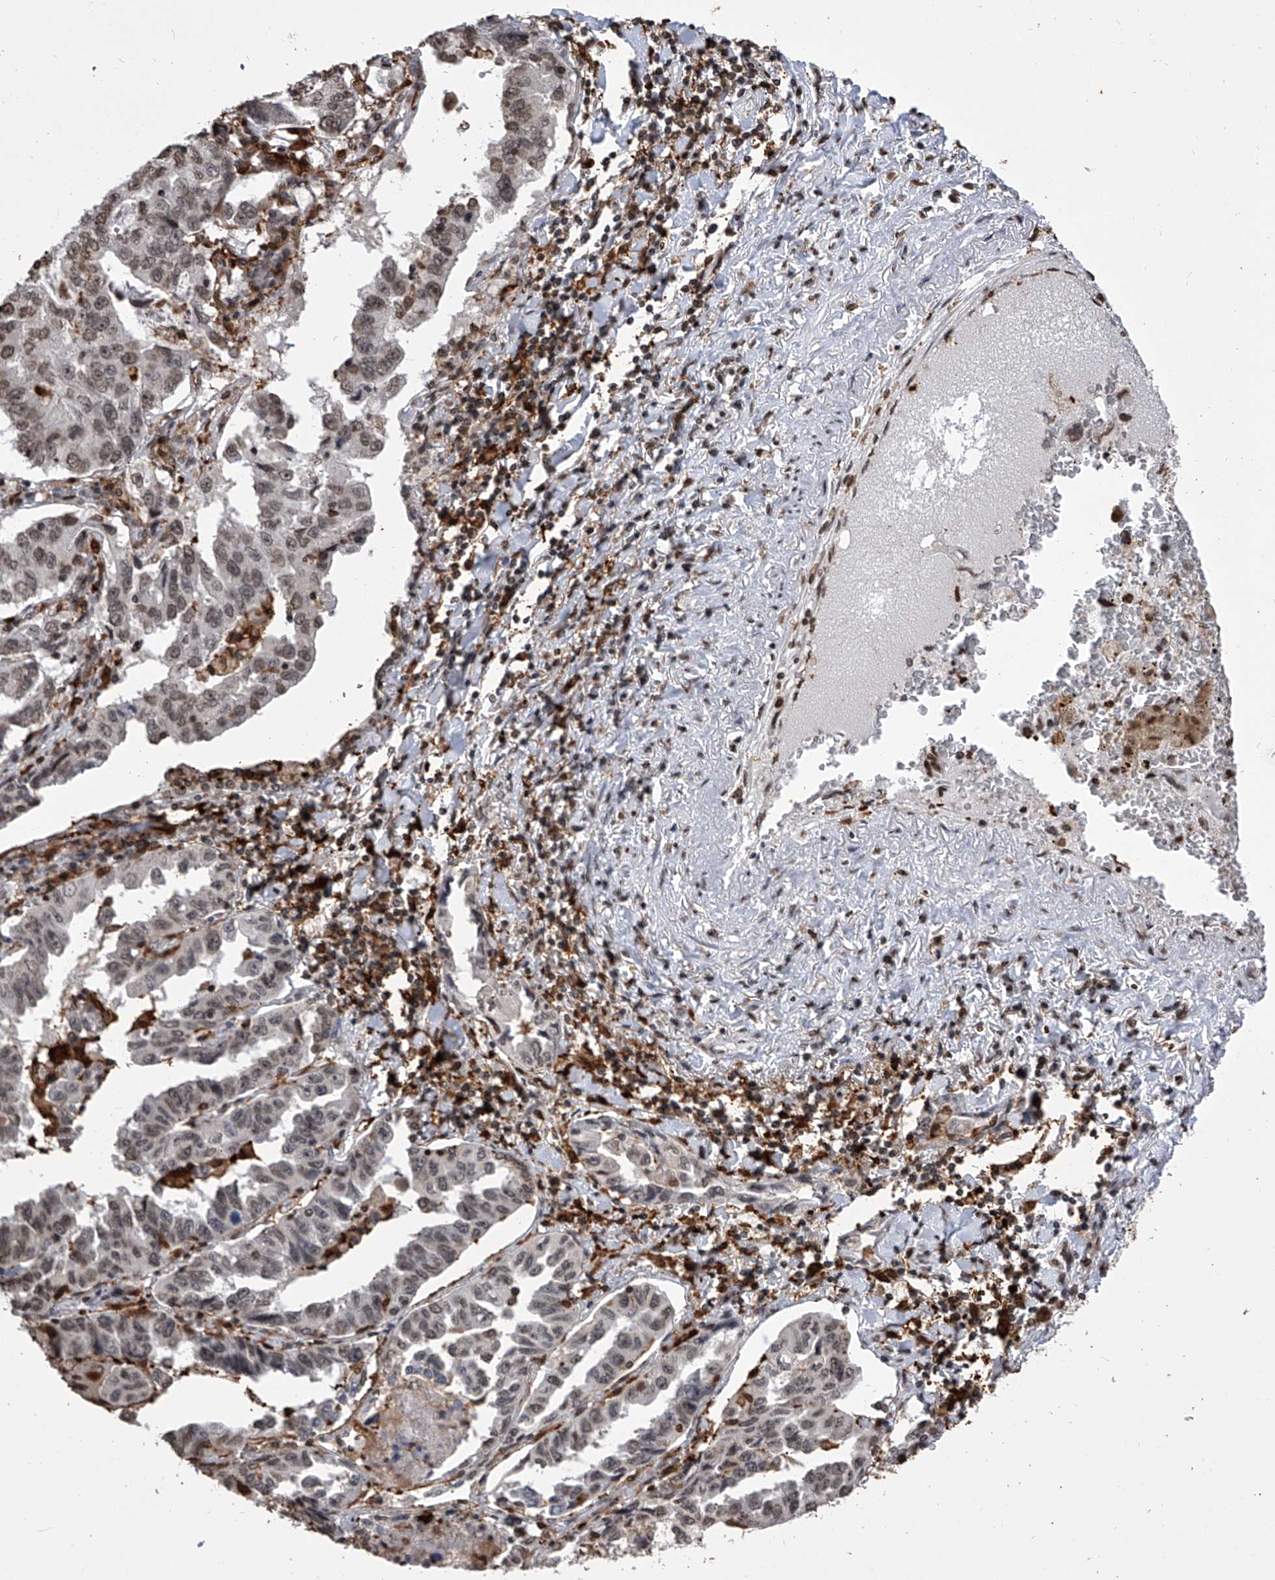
{"staining": {"intensity": "weak", "quantity": ">75%", "location": "nuclear"}, "tissue": "lung cancer", "cell_type": "Tumor cells", "image_type": "cancer", "snomed": [{"axis": "morphology", "description": "Adenocarcinoma, NOS"}, {"axis": "topography", "description": "Lung"}], "caption": "Lung cancer stained with a brown dye displays weak nuclear positive positivity in about >75% of tumor cells.", "gene": "CFAP410", "patient": {"sex": "female", "age": 51}}